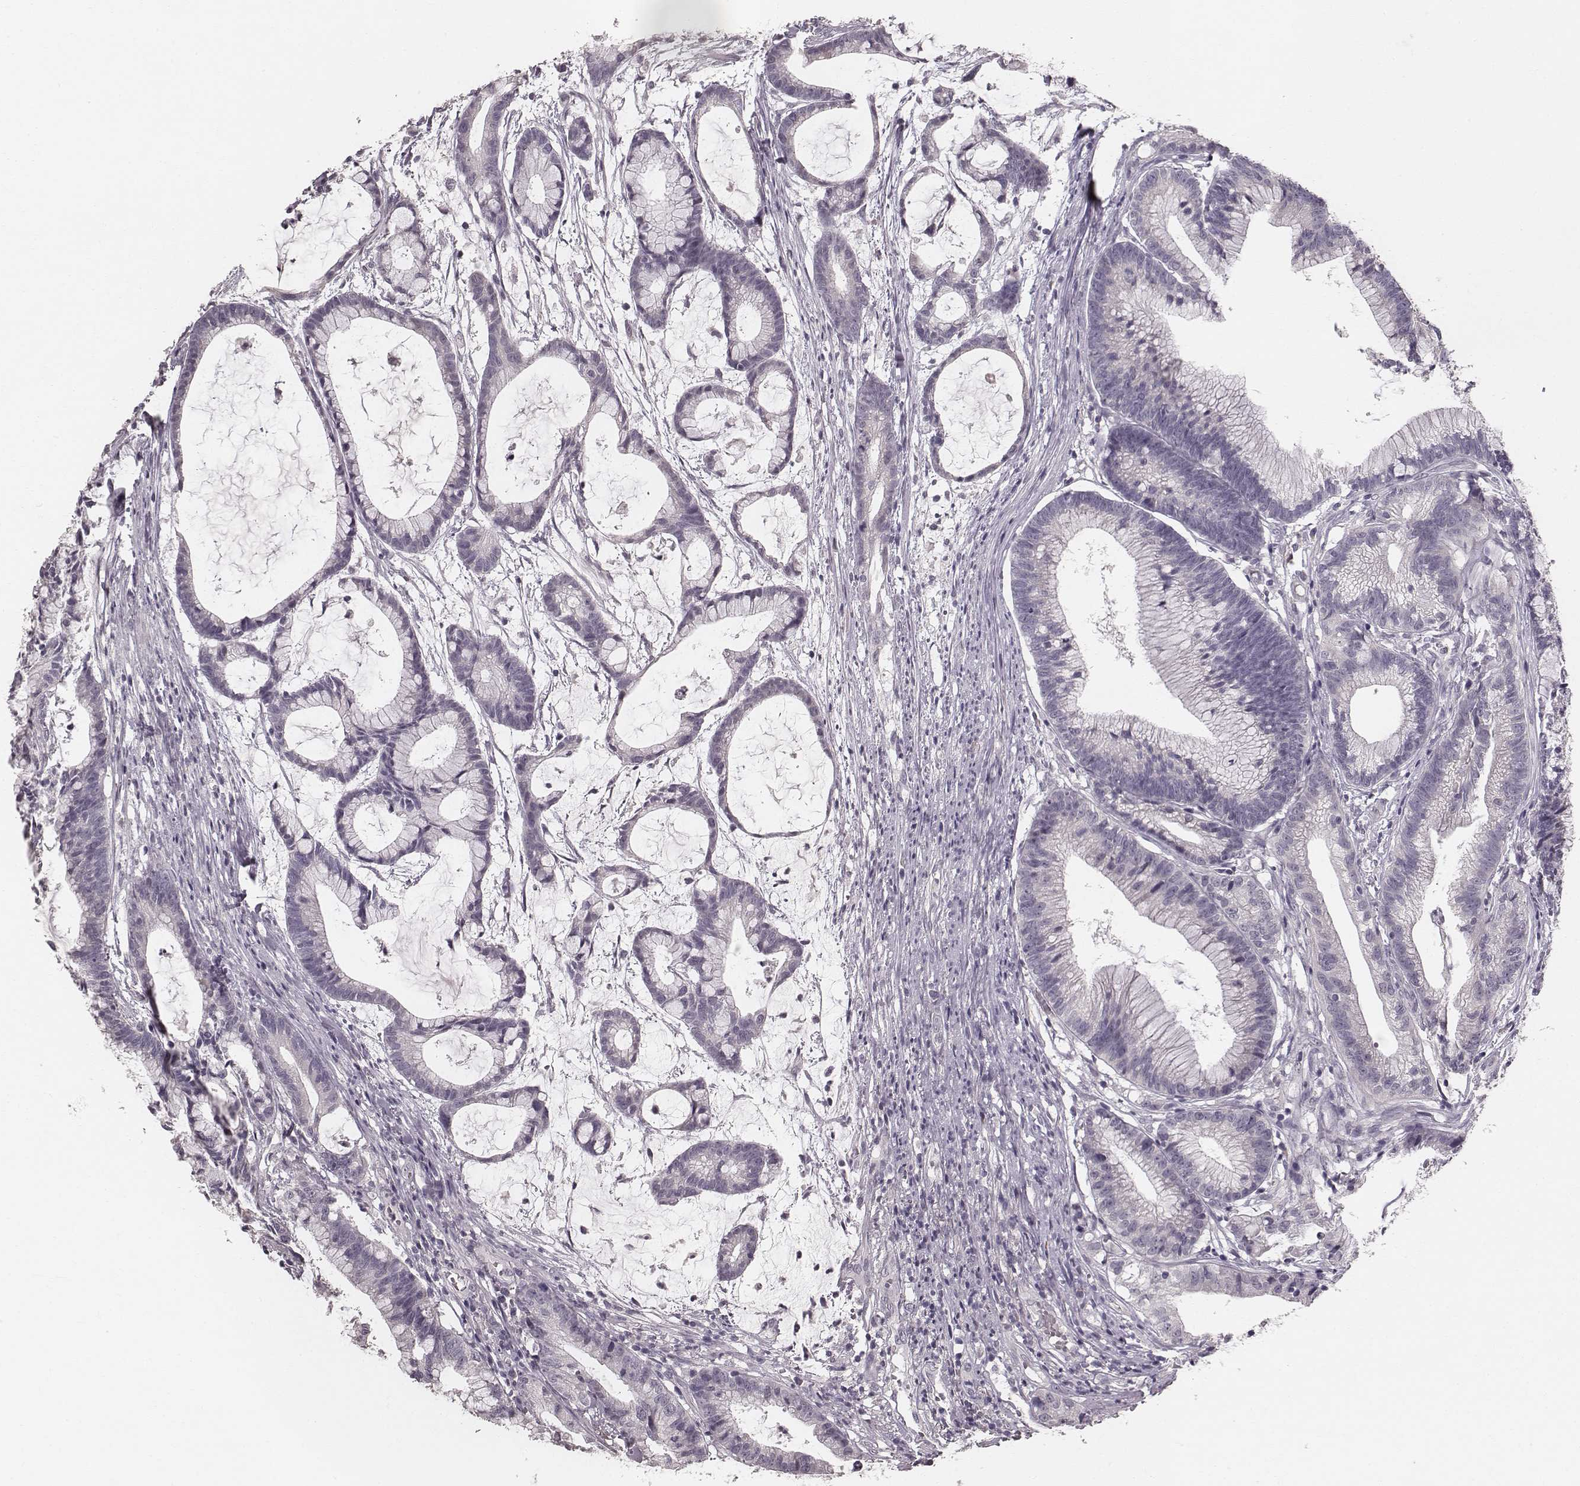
{"staining": {"intensity": "negative", "quantity": "none", "location": "none"}, "tissue": "colorectal cancer", "cell_type": "Tumor cells", "image_type": "cancer", "snomed": [{"axis": "morphology", "description": "Adenocarcinoma, NOS"}, {"axis": "topography", "description": "Colon"}], "caption": "A high-resolution micrograph shows IHC staining of colorectal cancer, which reveals no significant expression in tumor cells.", "gene": "LY6K", "patient": {"sex": "female", "age": 78}}